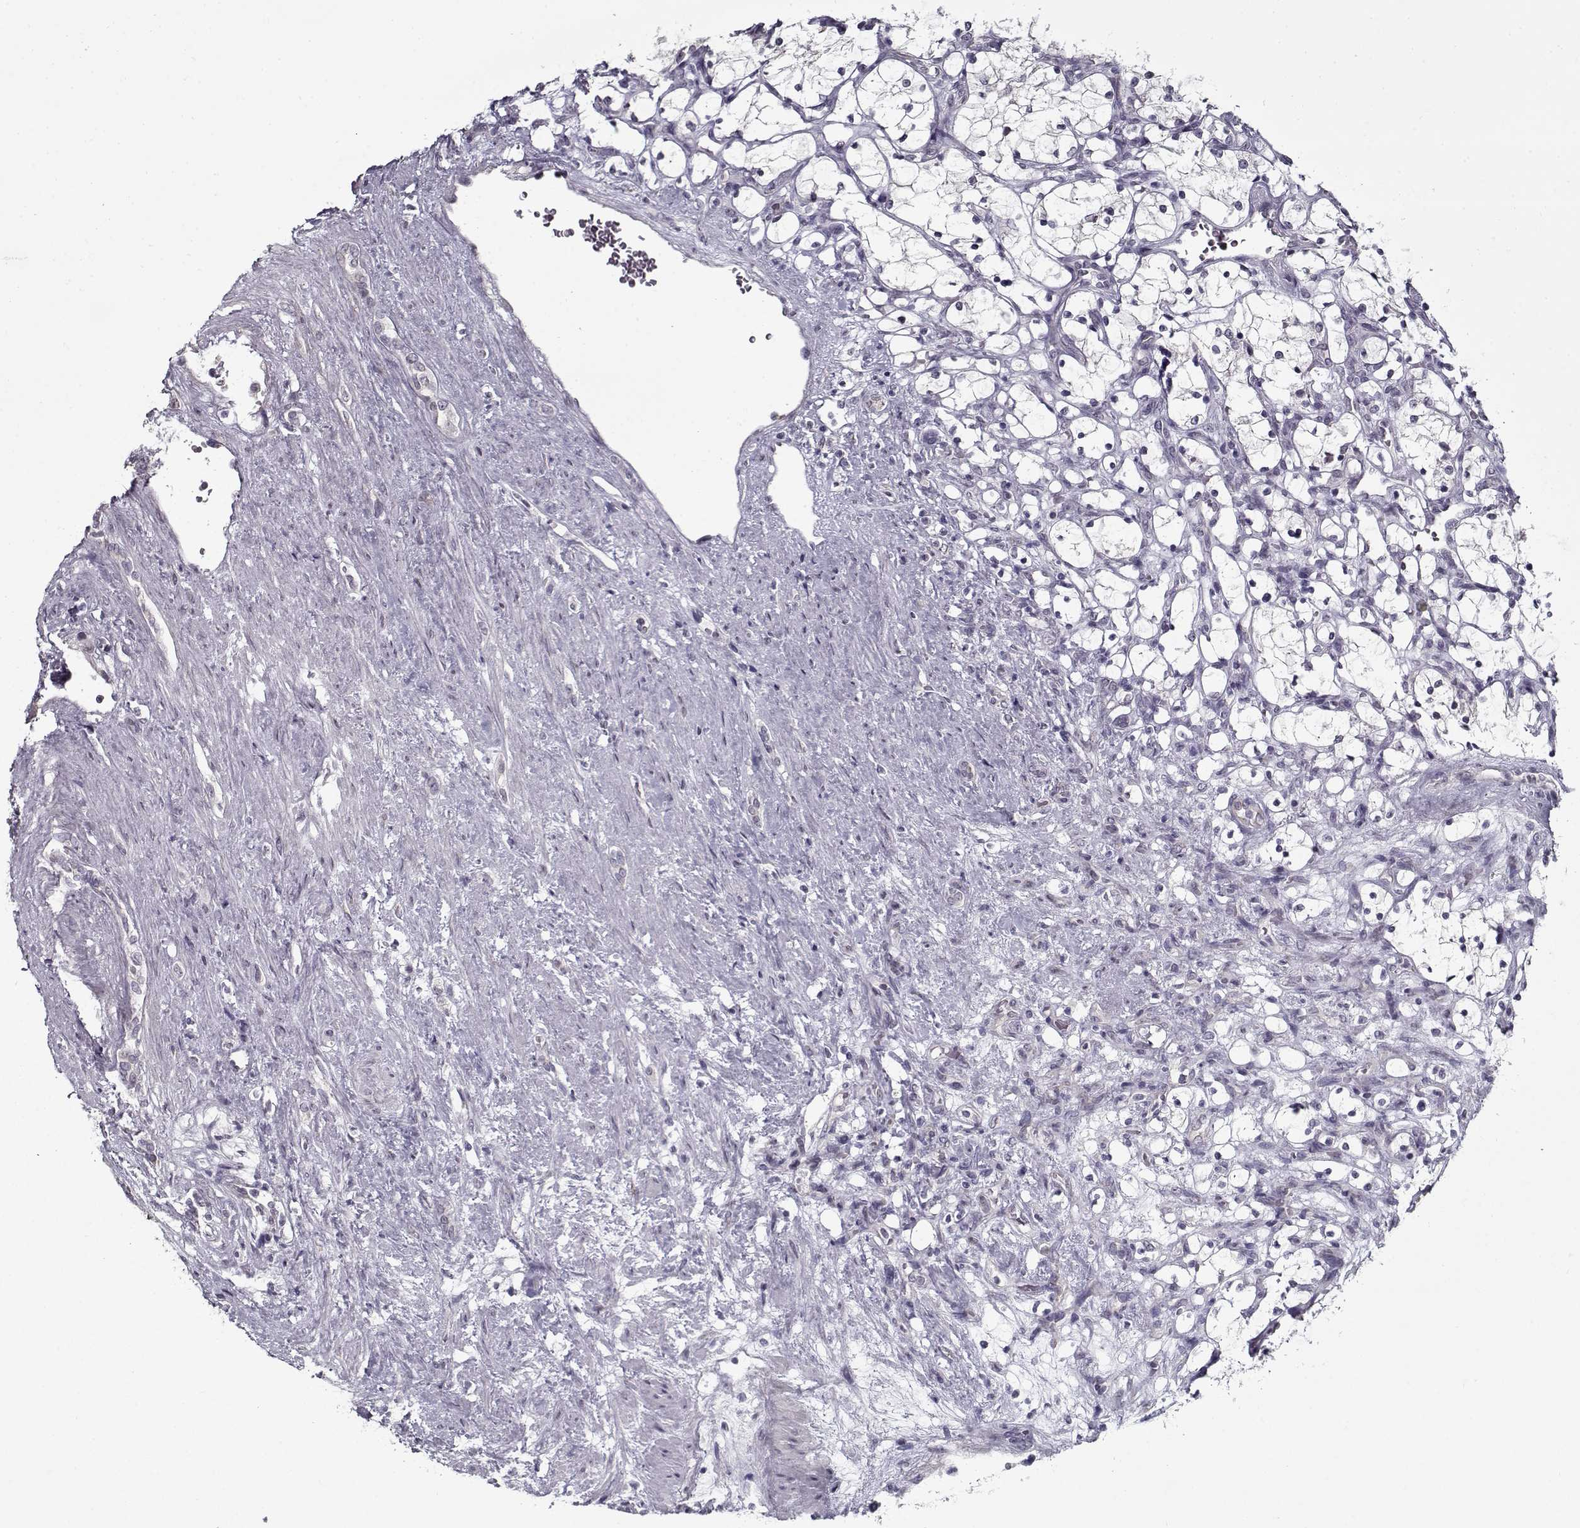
{"staining": {"intensity": "negative", "quantity": "none", "location": "none"}, "tissue": "renal cancer", "cell_type": "Tumor cells", "image_type": "cancer", "snomed": [{"axis": "morphology", "description": "Adenocarcinoma, NOS"}, {"axis": "topography", "description": "Kidney"}], "caption": "DAB immunohistochemical staining of human renal cancer (adenocarcinoma) reveals no significant positivity in tumor cells.", "gene": "SEC16B", "patient": {"sex": "female", "age": 69}}